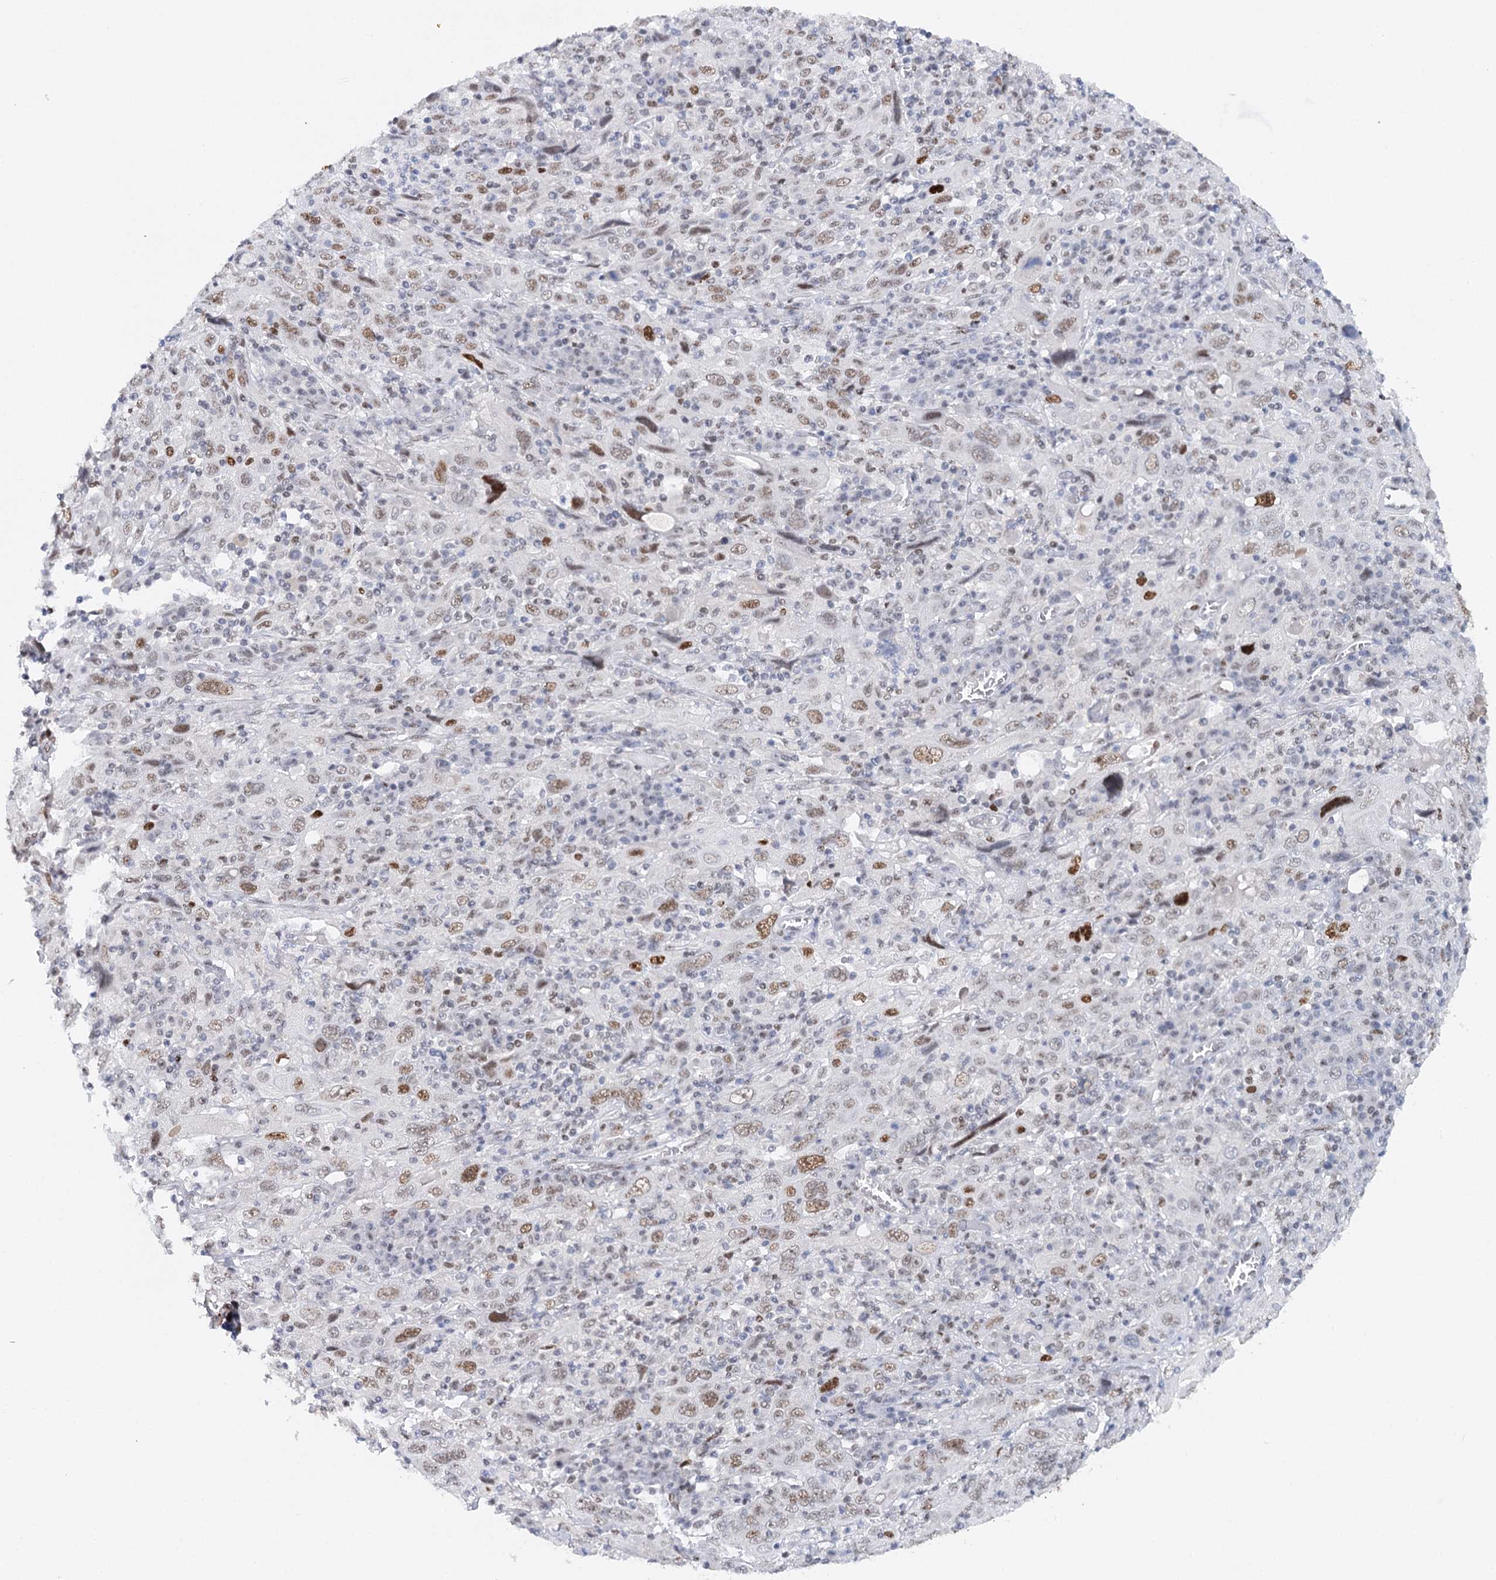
{"staining": {"intensity": "moderate", "quantity": "25%-75%", "location": "nuclear"}, "tissue": "cervical cancer", "cell_type": "Tumor cells", "image_type": "cancer", "snomed": [{"axis": "morphology", "description": "Squamous cell carcinoma, NOS"}, {"axis": "topography", "description": "Cervix"}], "caption": "Cervical cancer (squamous cell carcinoma) stained with a protein marker demonstrates moderate staining in tumor cells.", "gene": "TP53", "patient": {"sex": "female", "age": 46}}